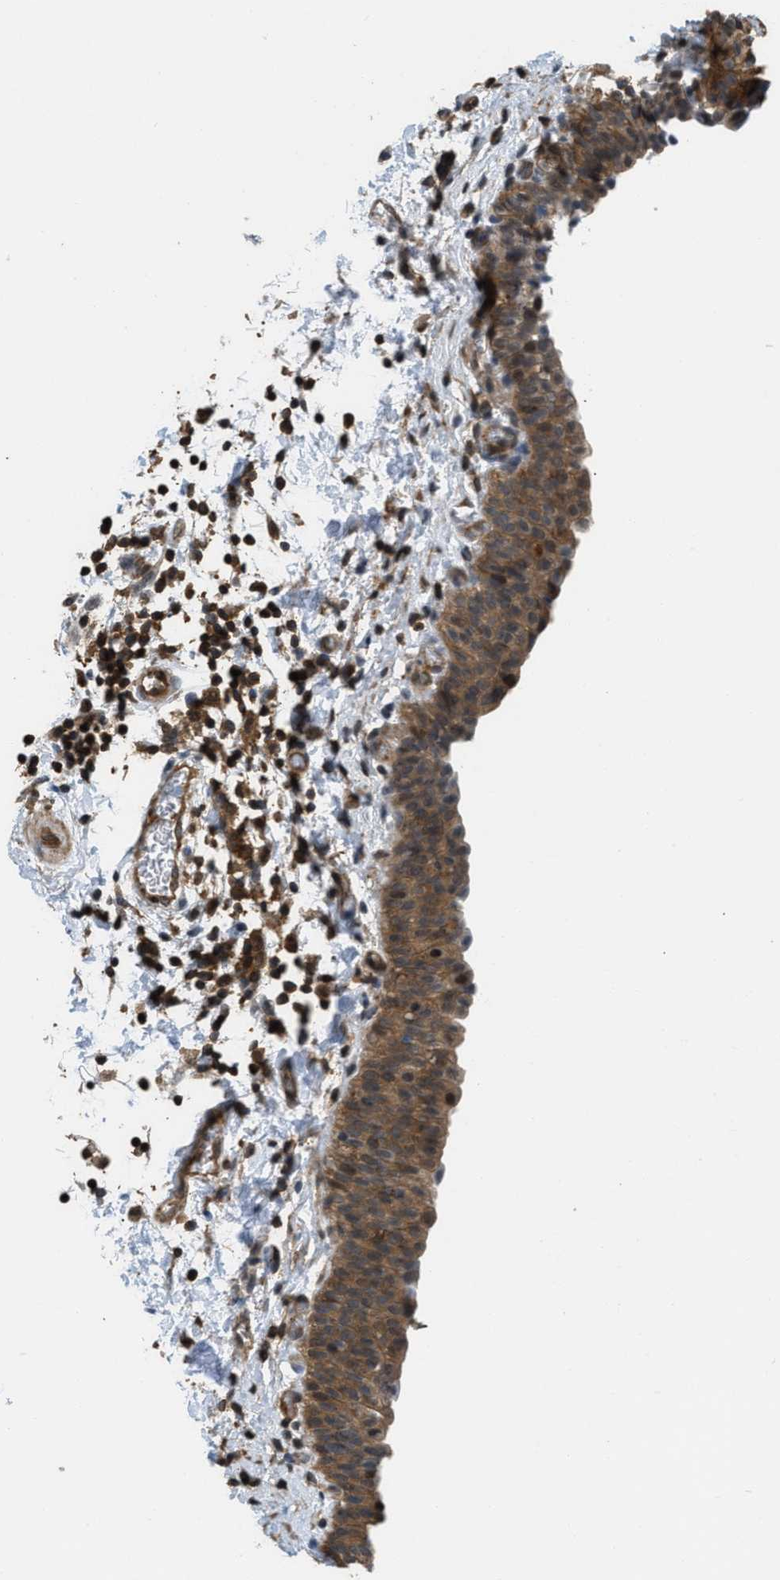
{"staining": {"intensity": "moderate", "quantity": ">75%", "location": "cytoplasmic/membranous"}, "tissue": "urinary bladder", "cell_type": "Urothelial cells", "image_type": "normal", "snomed": [{"axis": "morphology", "description": "Normal tissue, NOS"}, {"axis": "topography", "description": "Urinary bladder"}], "caption": "IHC of unremarkable urinary bladder displays medium levels of moderate cytoplasmic/membranous expression in about >75% of urothelial cells.", "gene": "TES", "patient": {"sex": "male", "age": 55}}